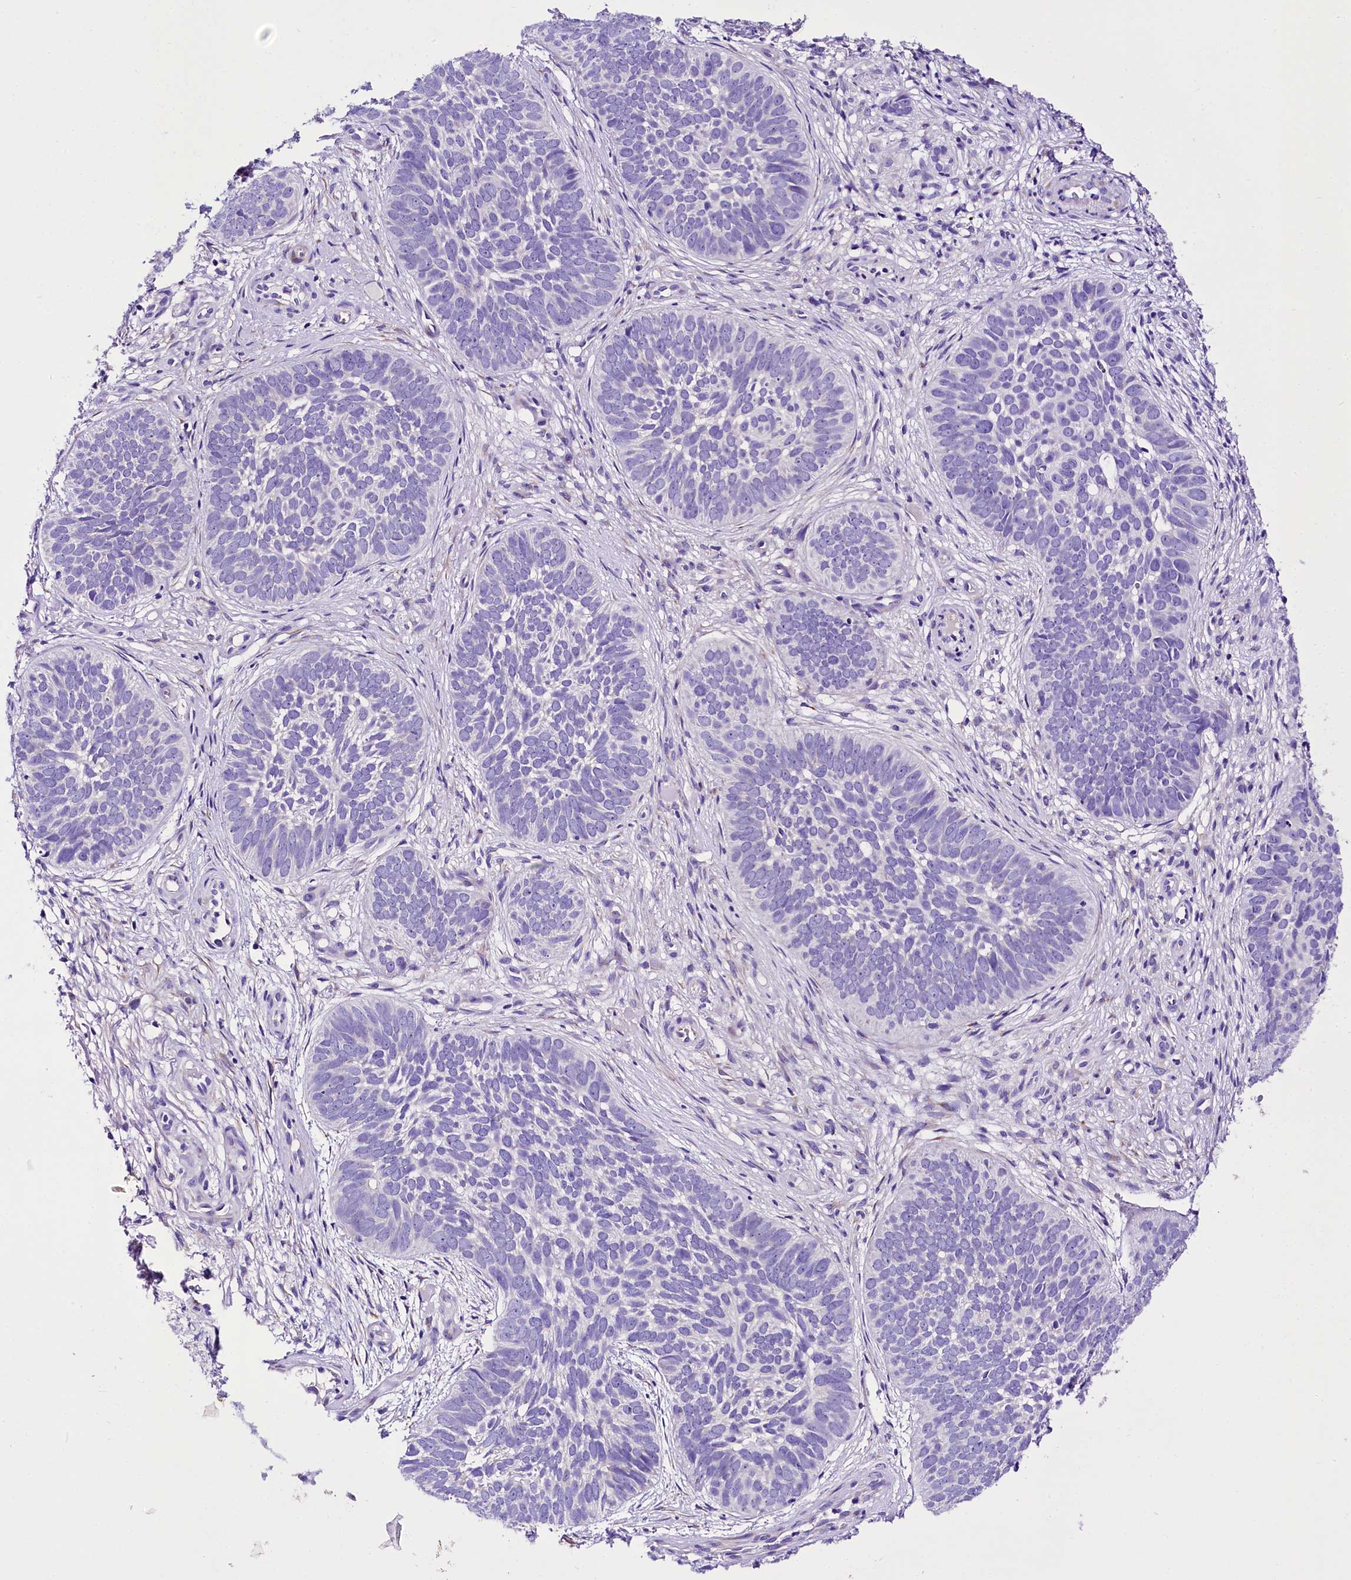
{"staining": {"intensity": "negative", "quantity": "none", "location": "none"}, "tissue": "skin cancer", "cell_type": "Tumor cells", "image_type": "cancer", "snomed": [{"axis": "morphology", "description": "Basal cell carcinoma"}, {"axis": "topography", "description": "Skin"}], "caption": "Immunohistochemical staining of human basal cell carcinoma (skin) demonstrates no significant positivity in tumor cells.", "gene": "A2ML1", "patient": {"sex": "male", "age": 89}}